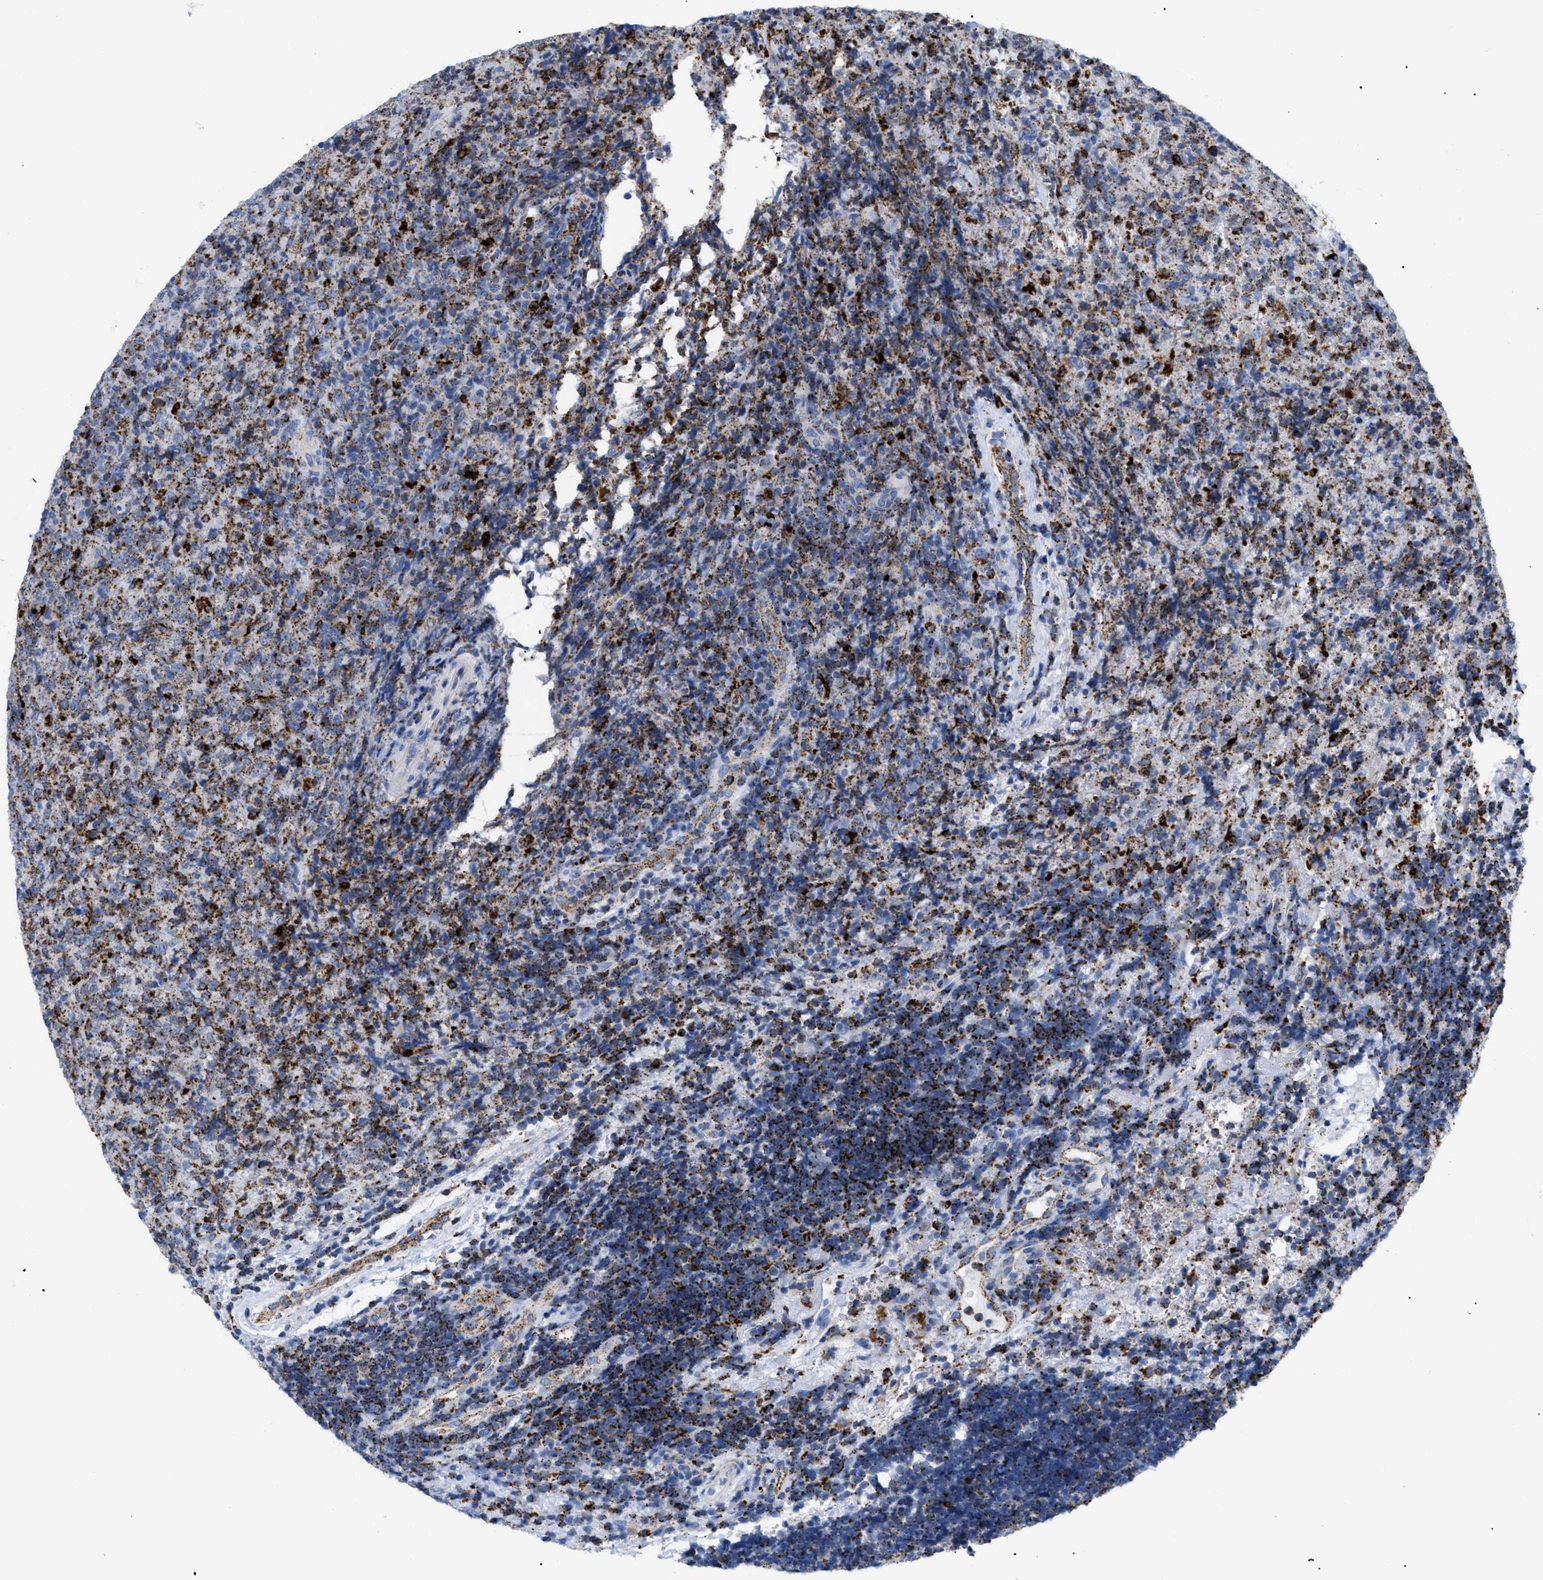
{"staining": {"intensity": "strong", "quantity": "25%-75%", "location": "cytoplasmic/membranous"}, "tissue": "lymphoma", "cell_type": "Tumor cells", "image_type": "cancer", "snomed": [{"axis": "morphology", "description": "Malignant lymphoma, non-Hodgkin's type, High grade"}, {"axis": "topography", "description": "Tonsil"}], "caption": "Tumor cells reveal high levels of strong cytoplasmic/membranous positivity in about 25%-75% of cells in human high-grade malignant lymphoma, non-Hodgkin's type.", "gene": "DRAM2", "patient": {"sex": "female", "age": 36}}